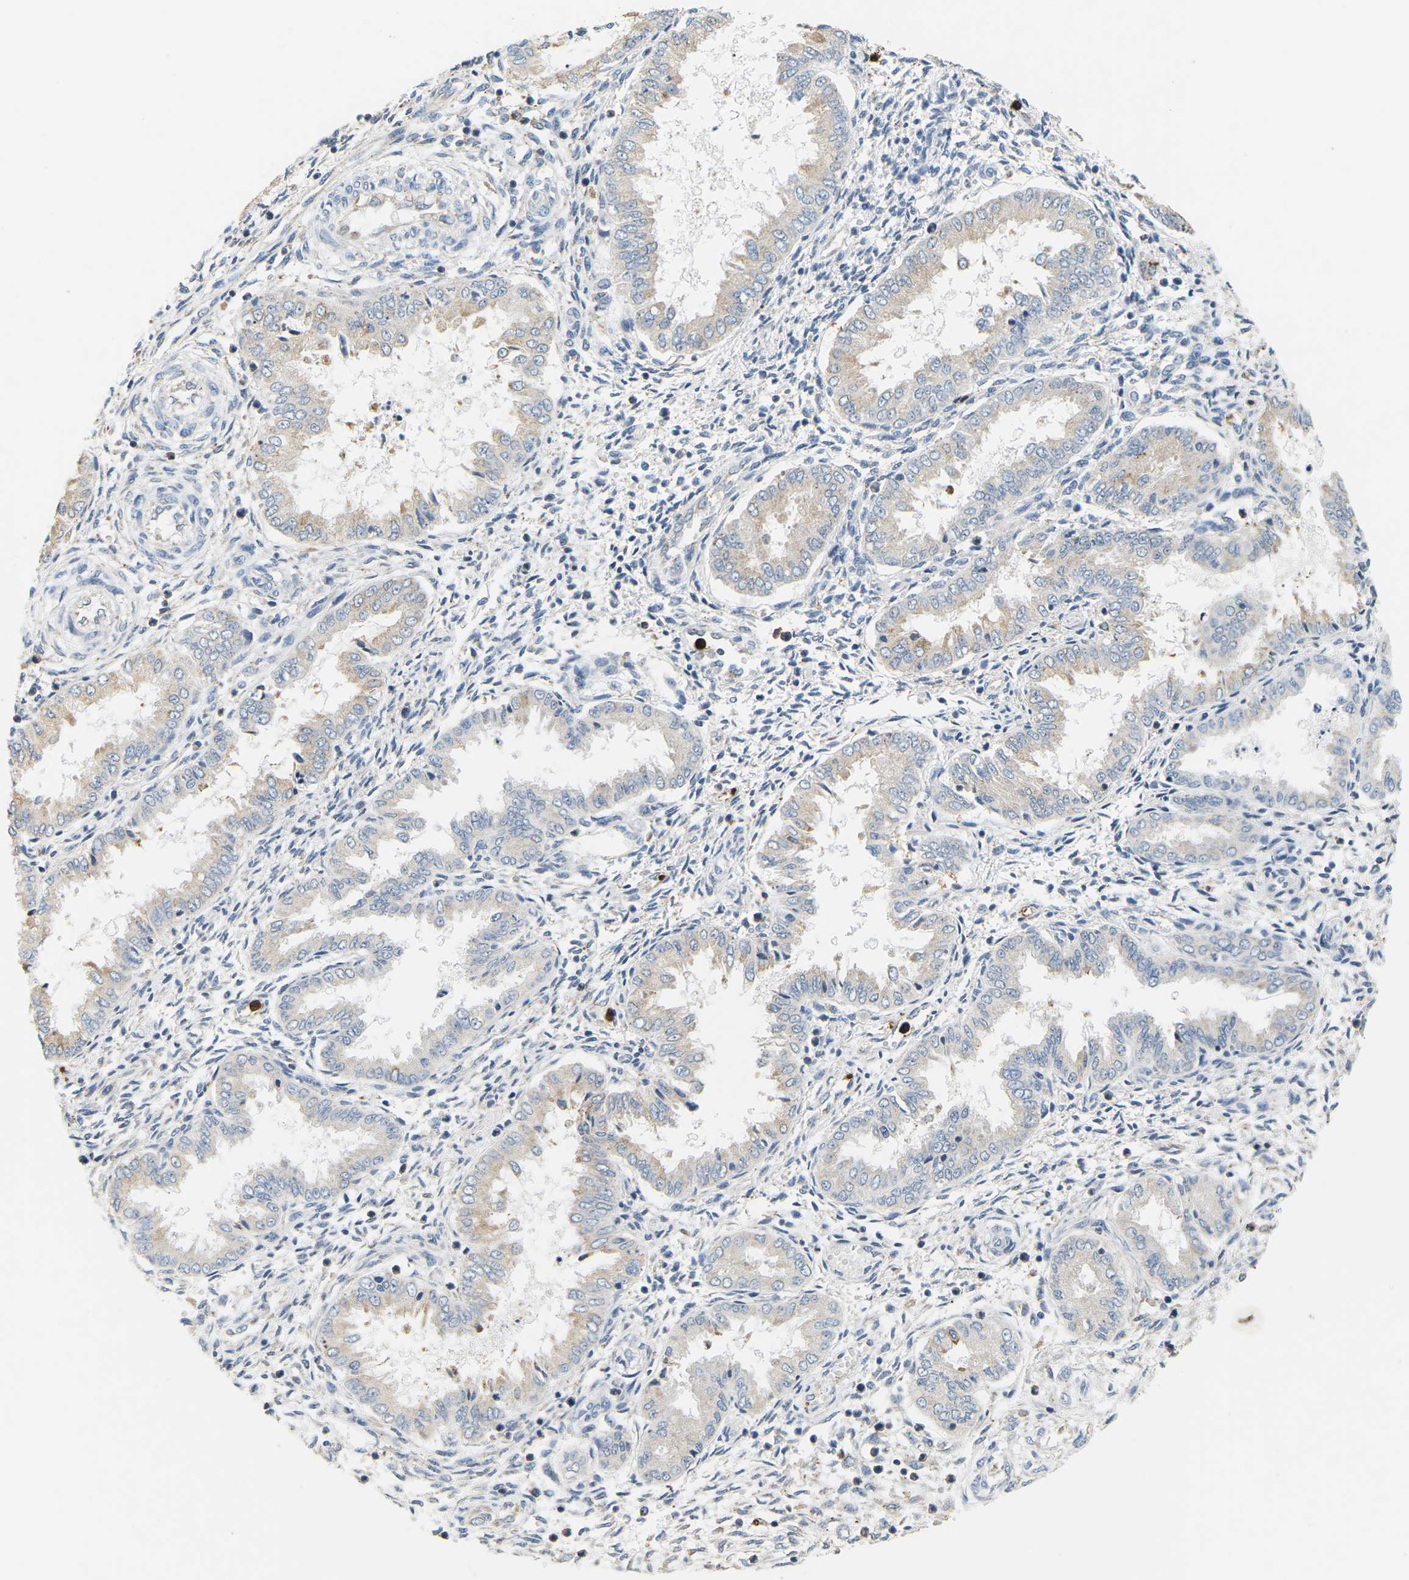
{"staining": {"intensity": "negative", "quantity": "none", "location": "none"}, "tissue": "endometrium", "cell_type": "Cells in endometrial stroma", "image_type": "normal", "snomed": [{"axis": "morphology", "description": "Normal tissue, NOS"}, {"axis": "topography", "description": "Endometrium"}], "caption": "This is a photomicrograph of IHC staining of normal endometrium, which shows no staining in cells in endometrial stroma. (DAB (3,3'-diaminobenzidine) immunohistochemistry (IHC) visualized using brightfield microscopy, high magnification).", "gene": "ADM", "patient": {"sex": "female", "age": 33}}